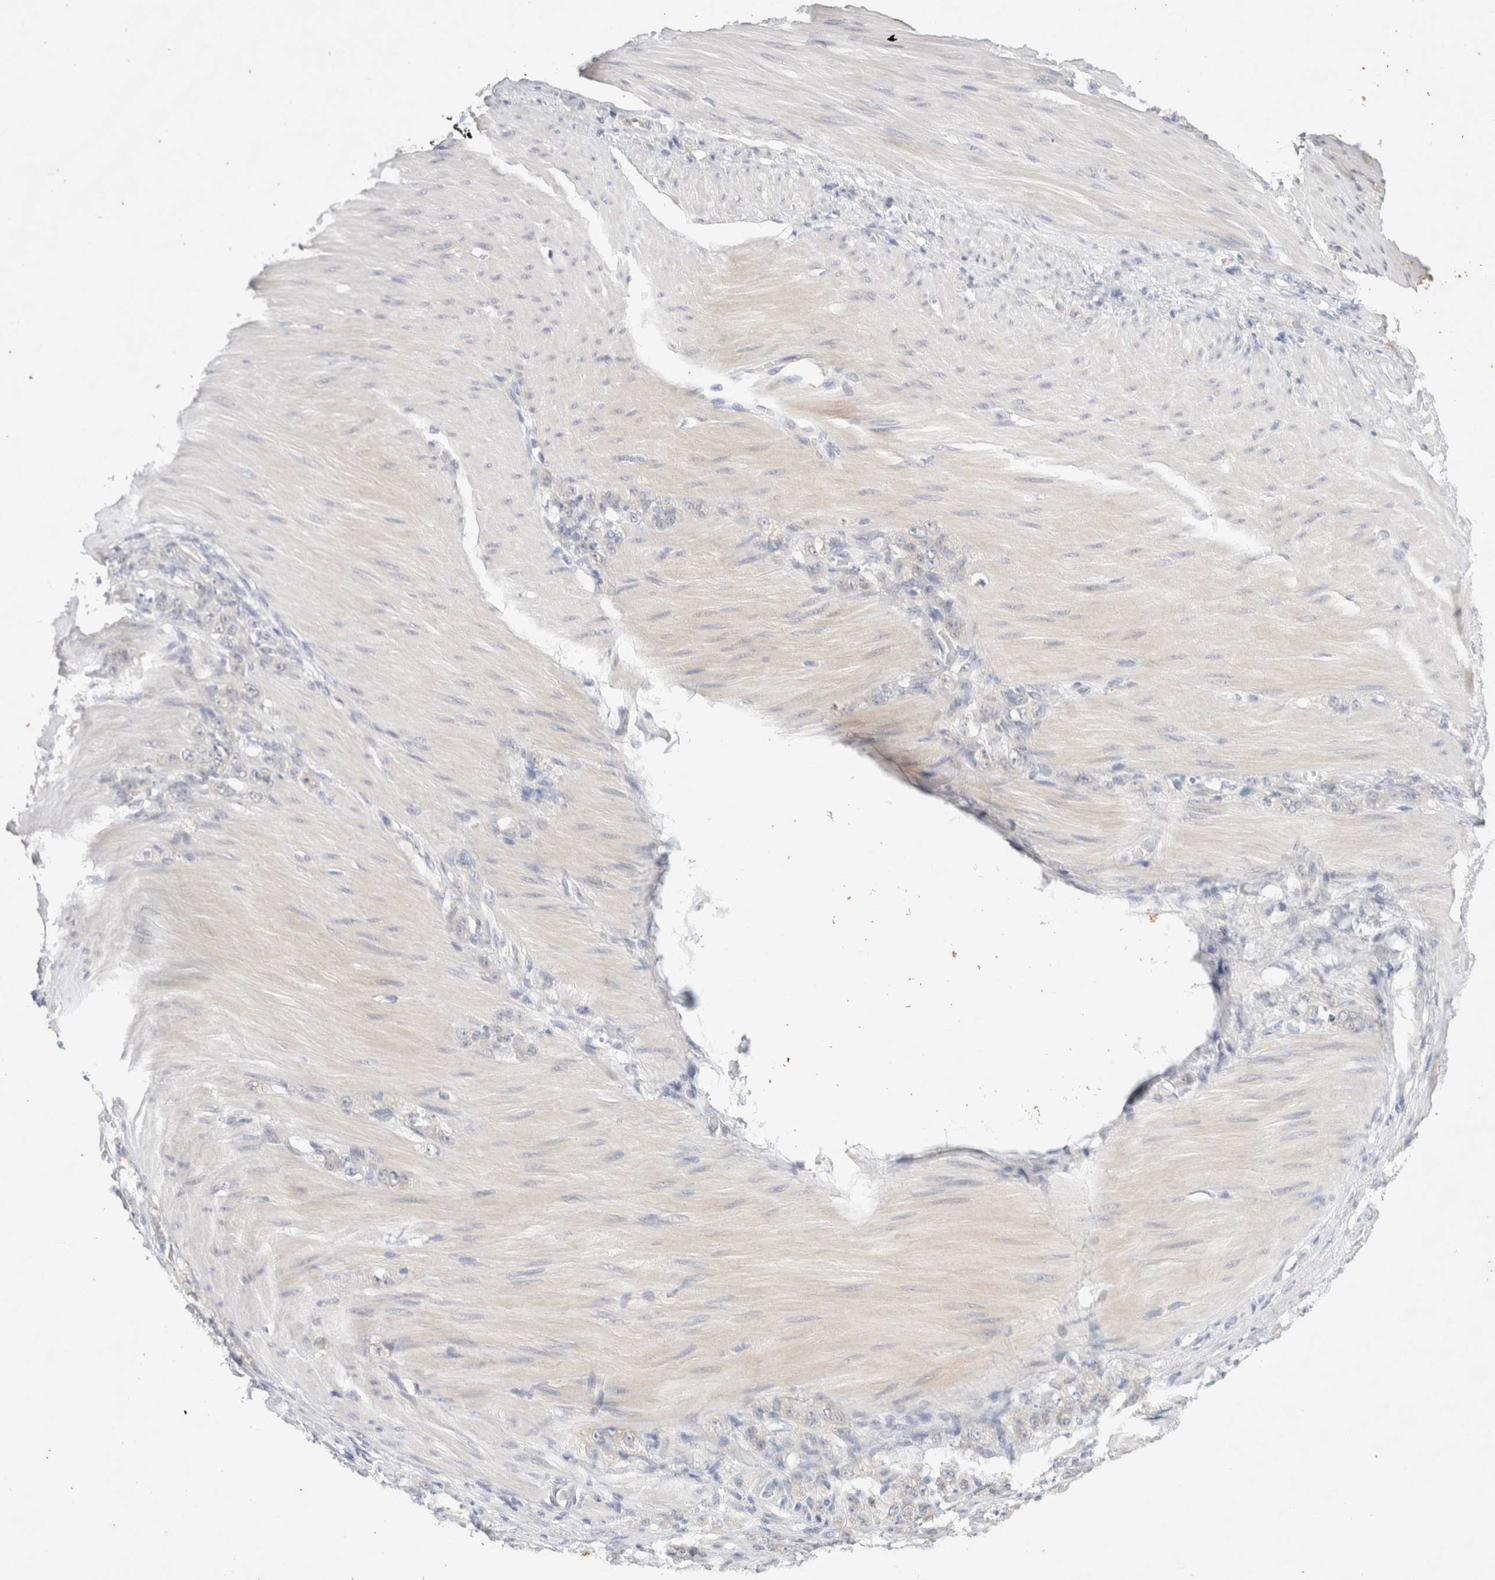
{"staining": {"intensity": "negative", "quantity": "none", "location": "none"}, "tissue": "stomach cancer", "cell_type": "Tumor cells", "image_type": "cancer", "snomed": [{"axis": "morphology", "description": "Normal tissue, NOS"}, {"axis": "morphology", "description": "Adenocarcinoma, NOS"}, {"axis": "topography", "description": "Stomach"}], "caption": "A micrograph of human stomach cancer (adenocarcinoma) is negative for staining in tumor cells.", "gene": "SPRTN", "patient": {"sex": "male", "age": 82}}